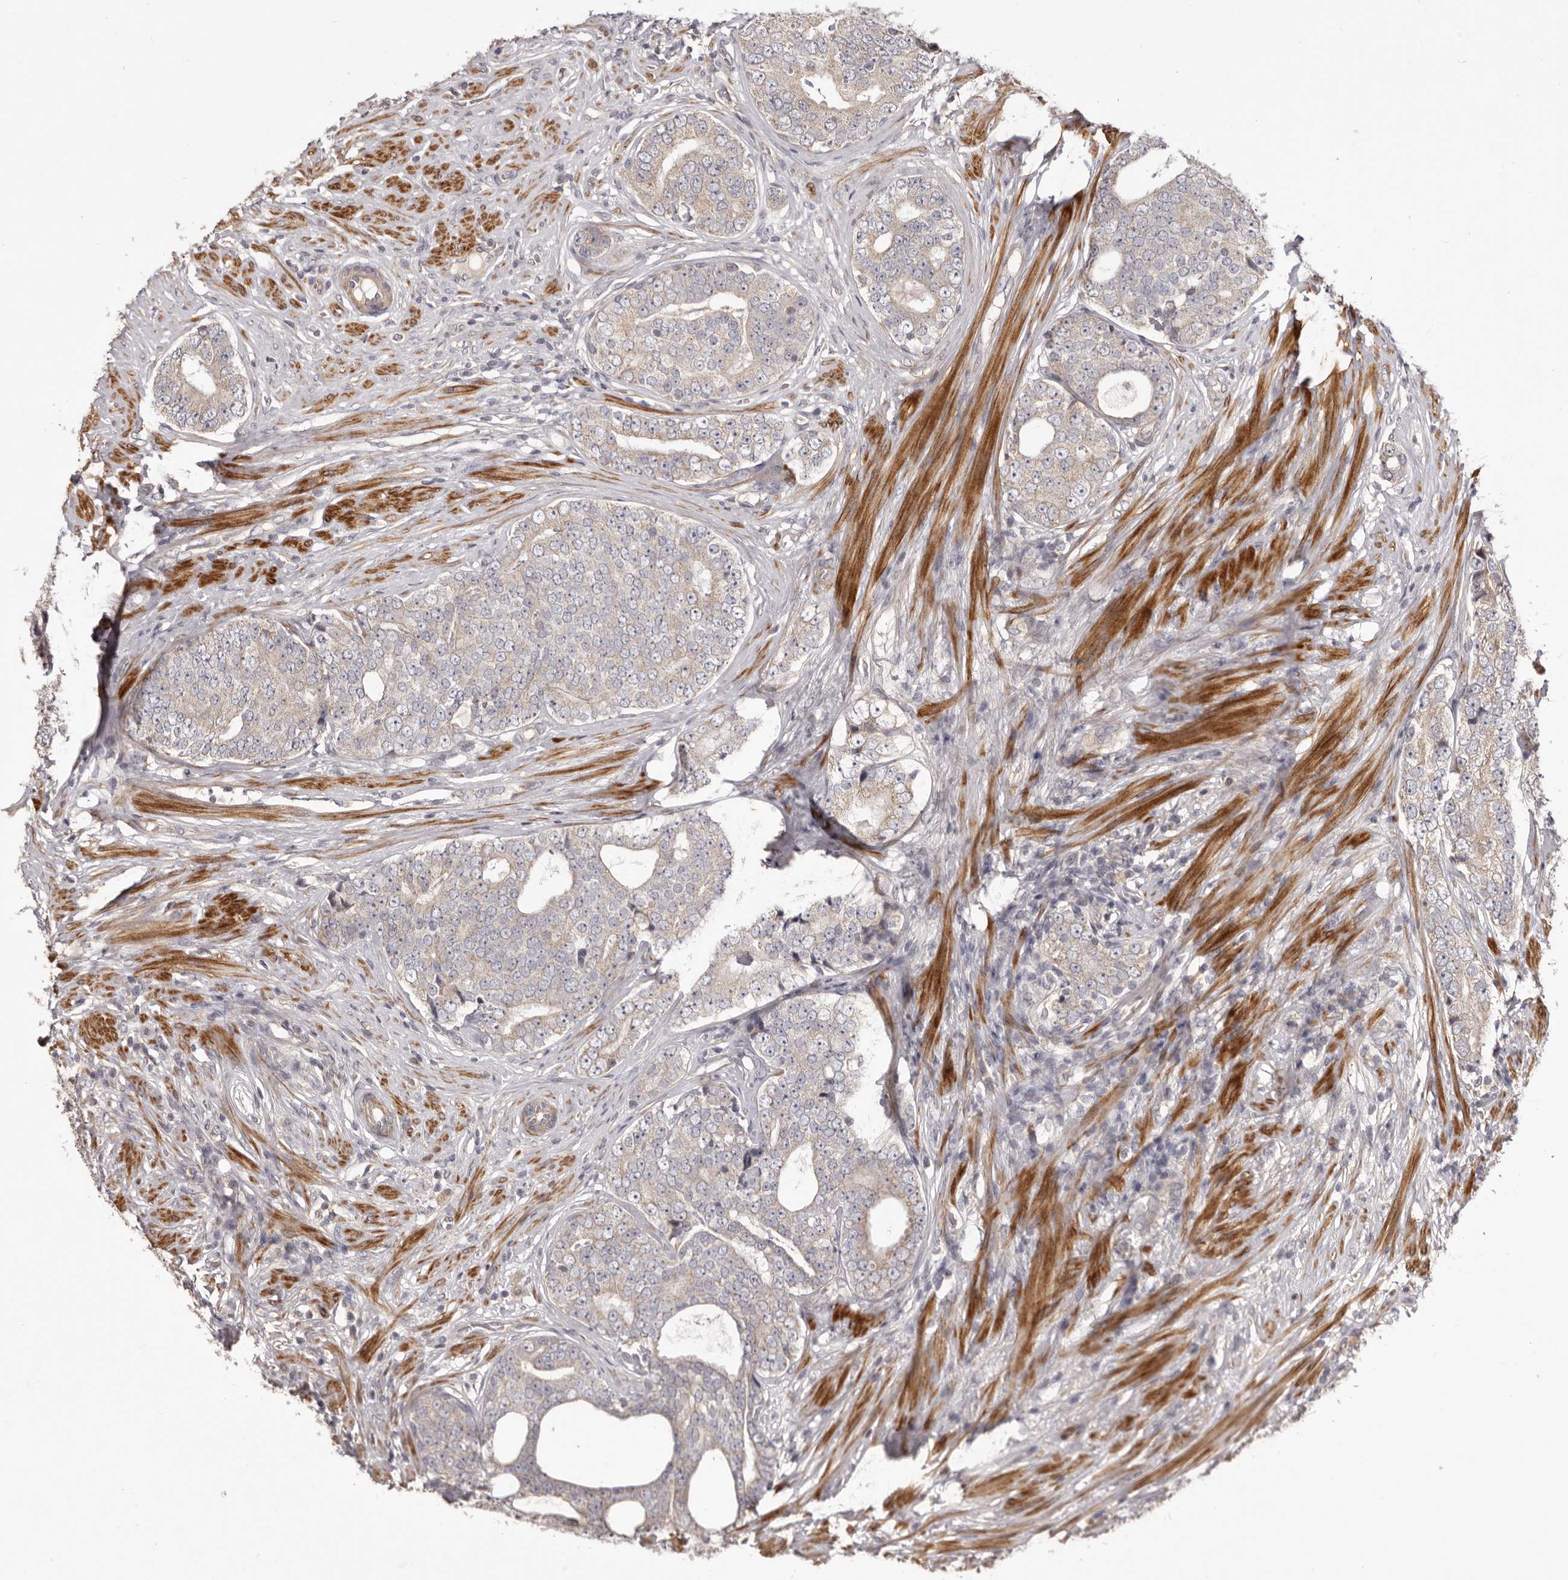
{"staining": {"intensity": "weak", "quantity": "<25%", "location": "cytoplasmic/membranous"}, "tissue": "prostate cancer", "cell_type": "Tumor cells", "image_type": "cancer", "snomed": [{"axis": "morphology", "description": "Adenocarcinoma, High grade"}, {"axis": "topography", "description": "Prostate"}], "caption": "Tumor cells are negative for brown protein staining in prostate cancer (adenocarcinoma (high-grade)).", "gene": "HRH1", "patient": {"sex": "male", "age": 56}}